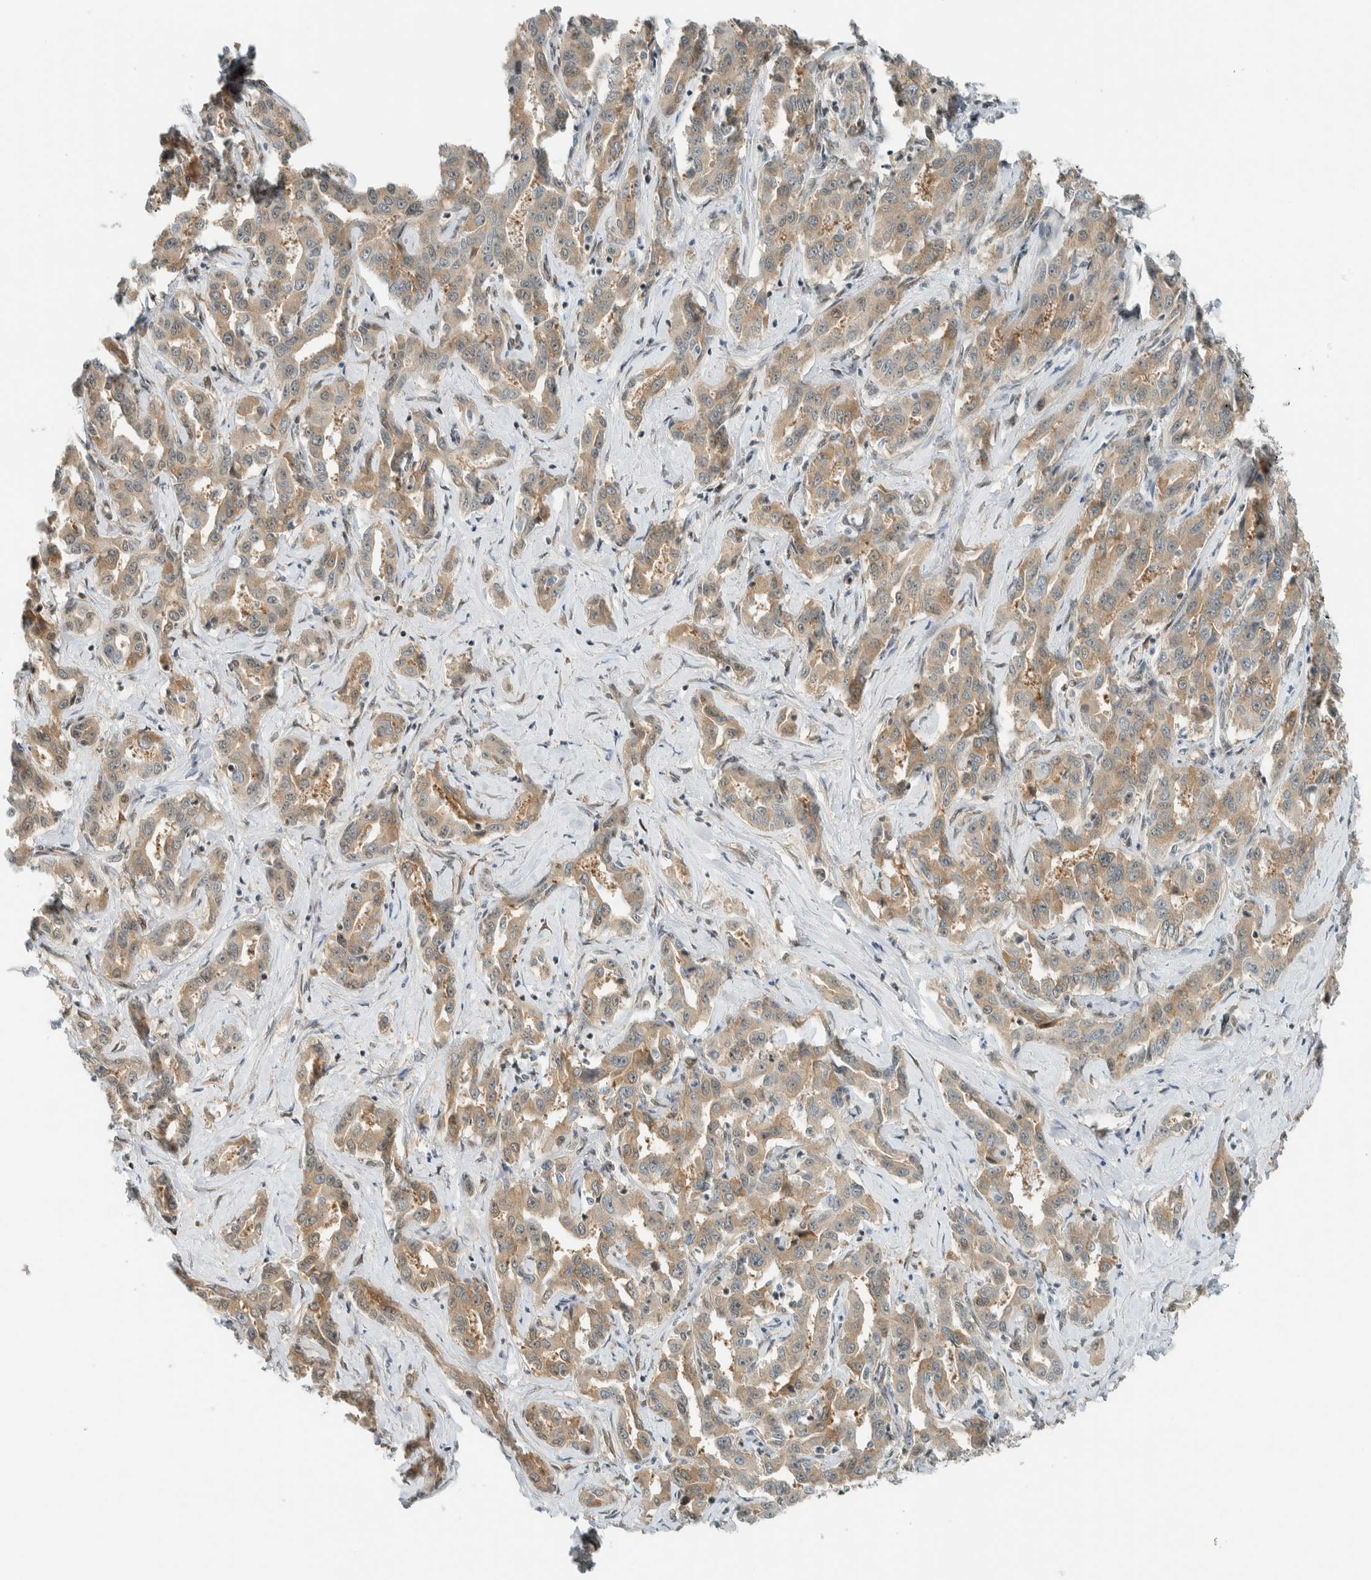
{"staining": {"intensity": "weak", "quantity": ">75%", "location": "cytoplasmic/membranous"}, "tissue": "liver cancer", "cell_type": "Tumor cells", "image_type": "cancer", "snomed": [{"axis": "morphology", "description": "Cholangiocarcinoma"}, {"axis": "topography", "description": "Liver"}], "caption": "Cholangiocarcinoma (liver) stained with DAB immunohistochemistry reveals low levels of weak cytoplasmic/membranous staining in about >75% of tumor cells. (DAB (3,3'-diaminobenzidine) IHC with brightfield microscopy, high magnification).", "gene": "NIBAN2", "patient": {"sex": "male", "age": 59}}